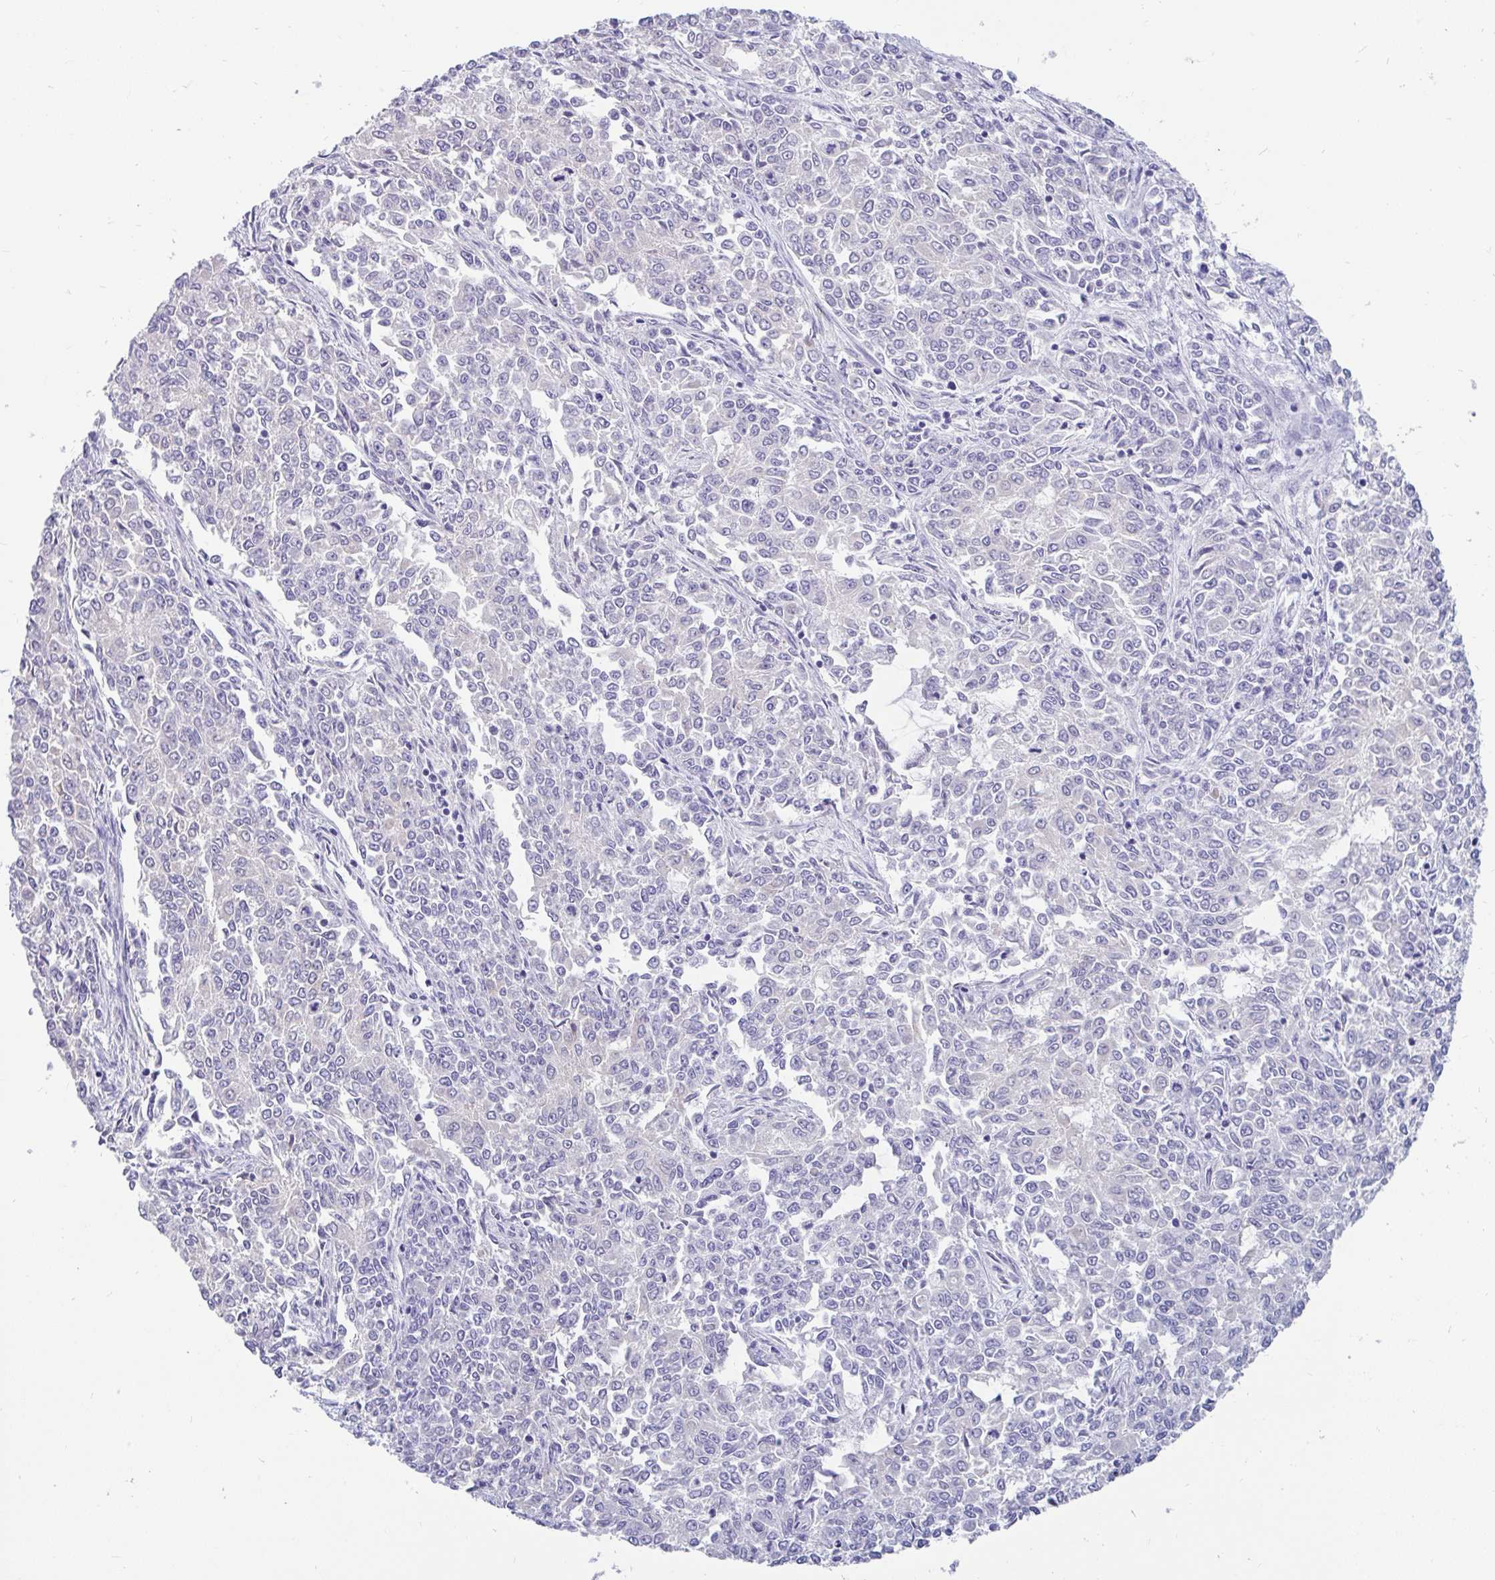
{"staining": {"intensity": "negative", "quantity": "none", "location": "none"}, "tissue": "endometrial cancer", "cell_type": "Tumor cells", "image_type": "cancer", "snomed": [{"axis": "morphology", "description": "Adenocarcinoma, NOS"}, {"axis": "topography", "description": "Endometrium"}], "caption": "This histopathology image is of endometrial cancer stained with immunohistochemistry to label a protein in brown with the nuclei are counter-stained blue. There is no positivity in tumor cells.", "gene": "INTS5", "patient": {"sex": "female", "age": 50}}